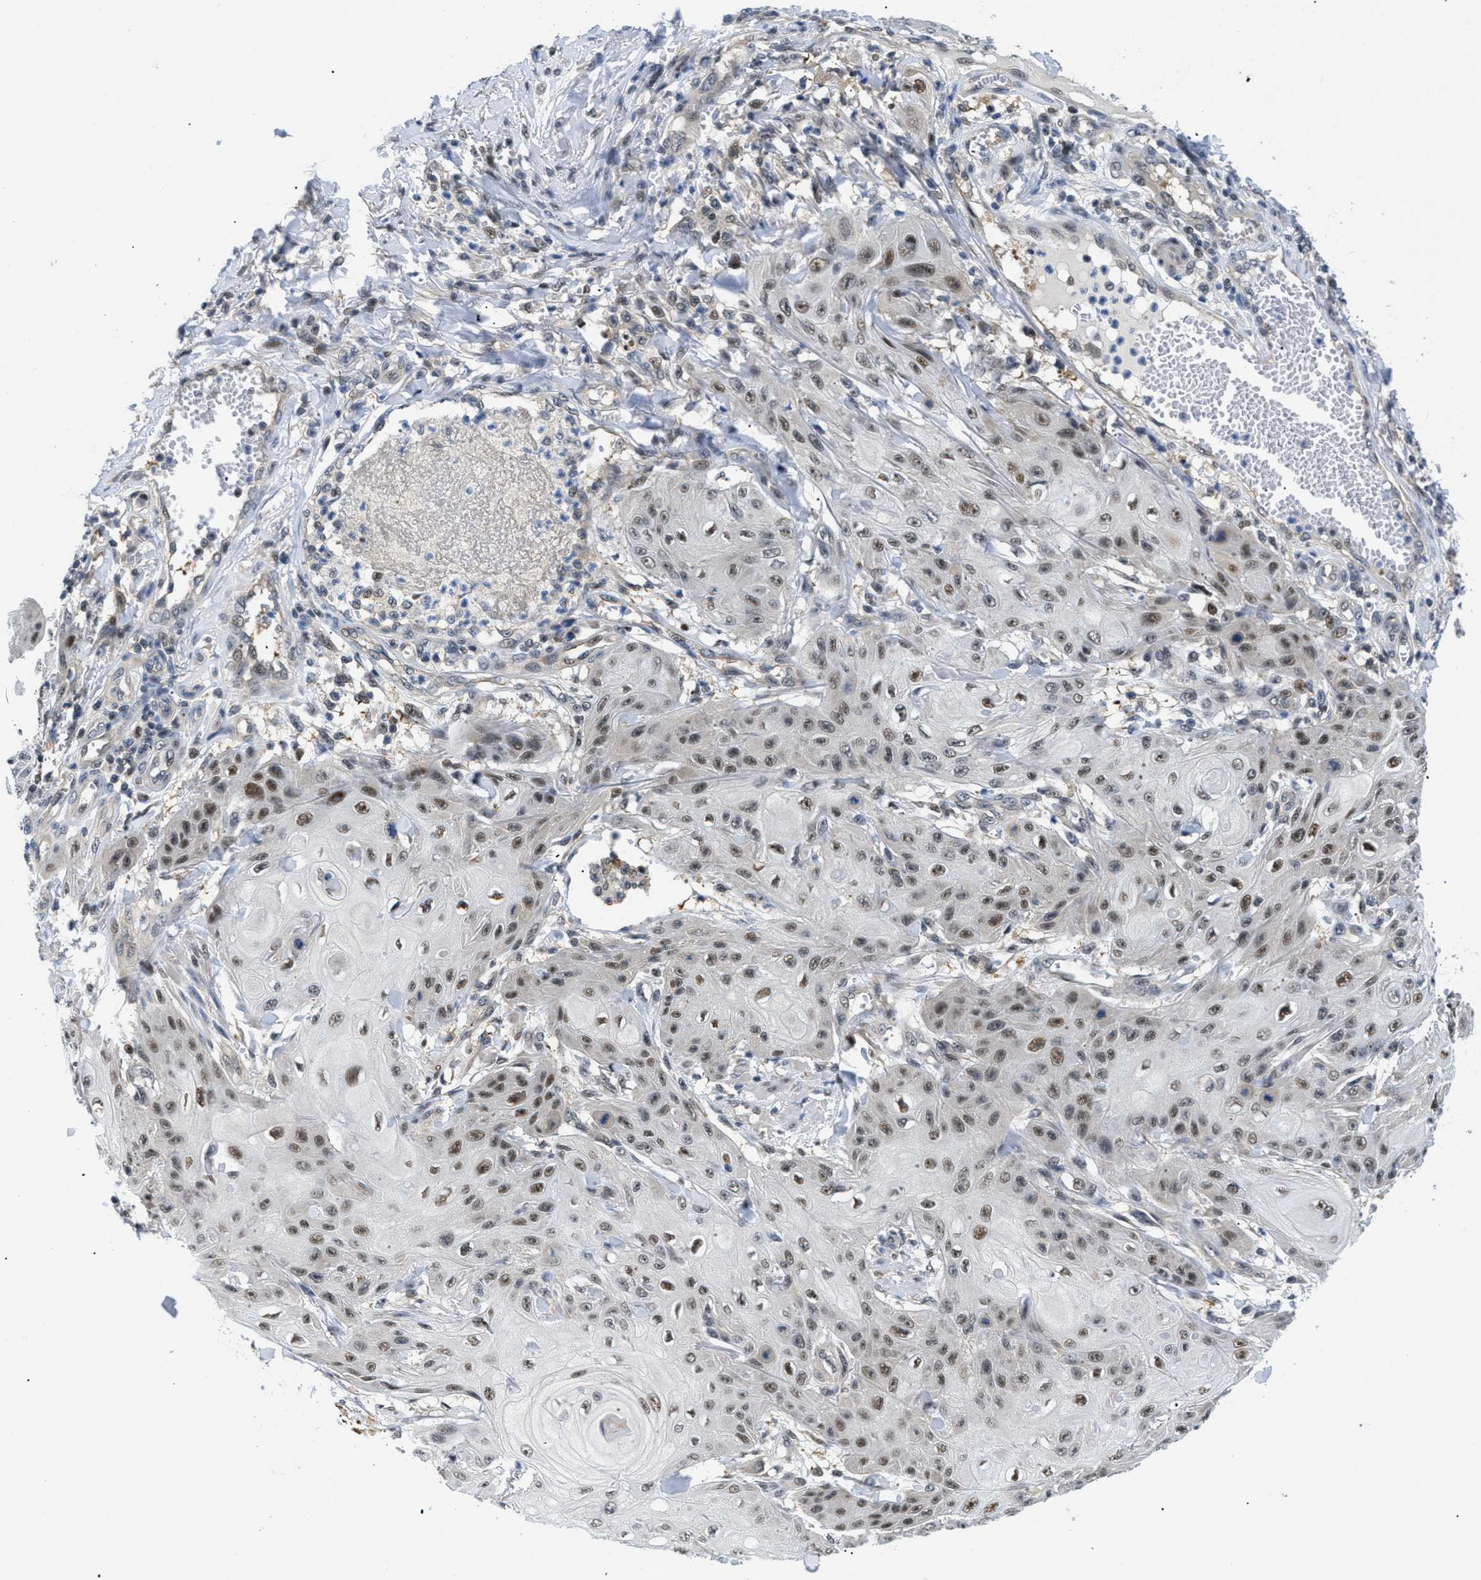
{"staining": {"intensity": "moderate", "quantity": "25%-75%", "location": "nuclear"}, "tissue": "skin cancer", "cell_type": "Tumor cells", "image_type": "cancer", "snomed": [{"axis": "morphology", "description": "Squamous cell carcinoma, NOS"}, {"axis": "topography", "description": "Skin"}], "caption": "IHC of squamous cell carcinoma (skin) demonstrates medium levels of moderate nuclear expression in approximately 25%-75% of tumor cells. The protein of interest is stained brown, and the nuclei are stained in blue (DAB (3,3'-diaminobenzidine) IHC with brightfield microscopy, high magnification).", "gene": "SLC29A2", "patient": {"sex": "male", "age": 74}}